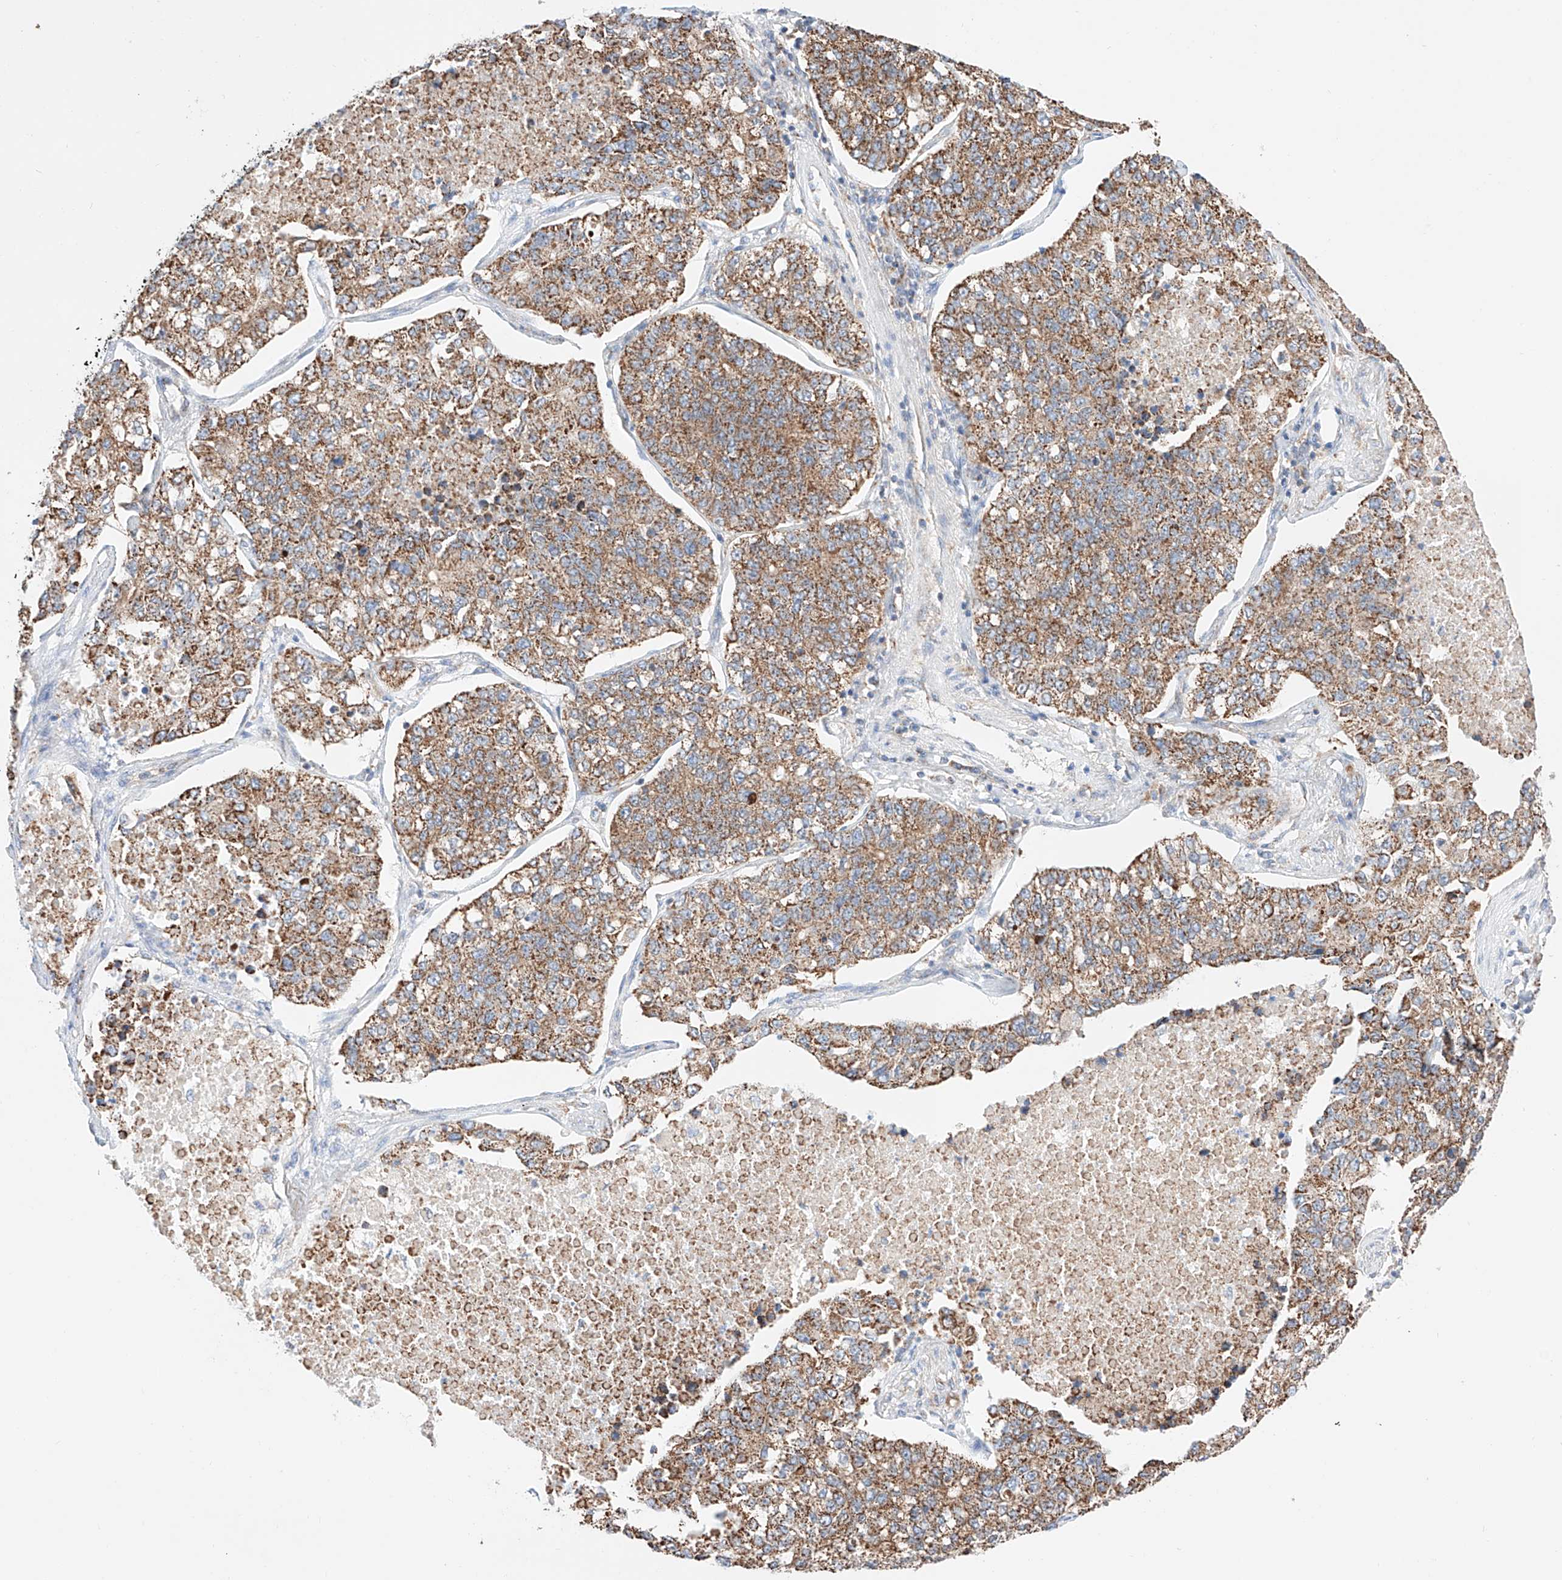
{"staining": {"intensity": "moderate", "quantity": ">75%", "location": "cytoplasmic/membranous"}, "tissue": "lung cancer", "cell_type": "Tumor cells", "image_type": "cancer", "snomed": [{"axis": "morphology", "description": "Adenocarcinoma, NOS"}, {"axis": "topography", "description": "Lung"}], "caption": "Tumor cells reveal moderate cytoplasmic/membranous expression in about >75% of cells in lung cancer (adenocarcinoma). (Stains: DAB in brown, nuclei in blue, Microscopy: brightfield microscopy at high magnification).", "gene": "KTI12", "patient": {"sex": "male", "age": 49}}